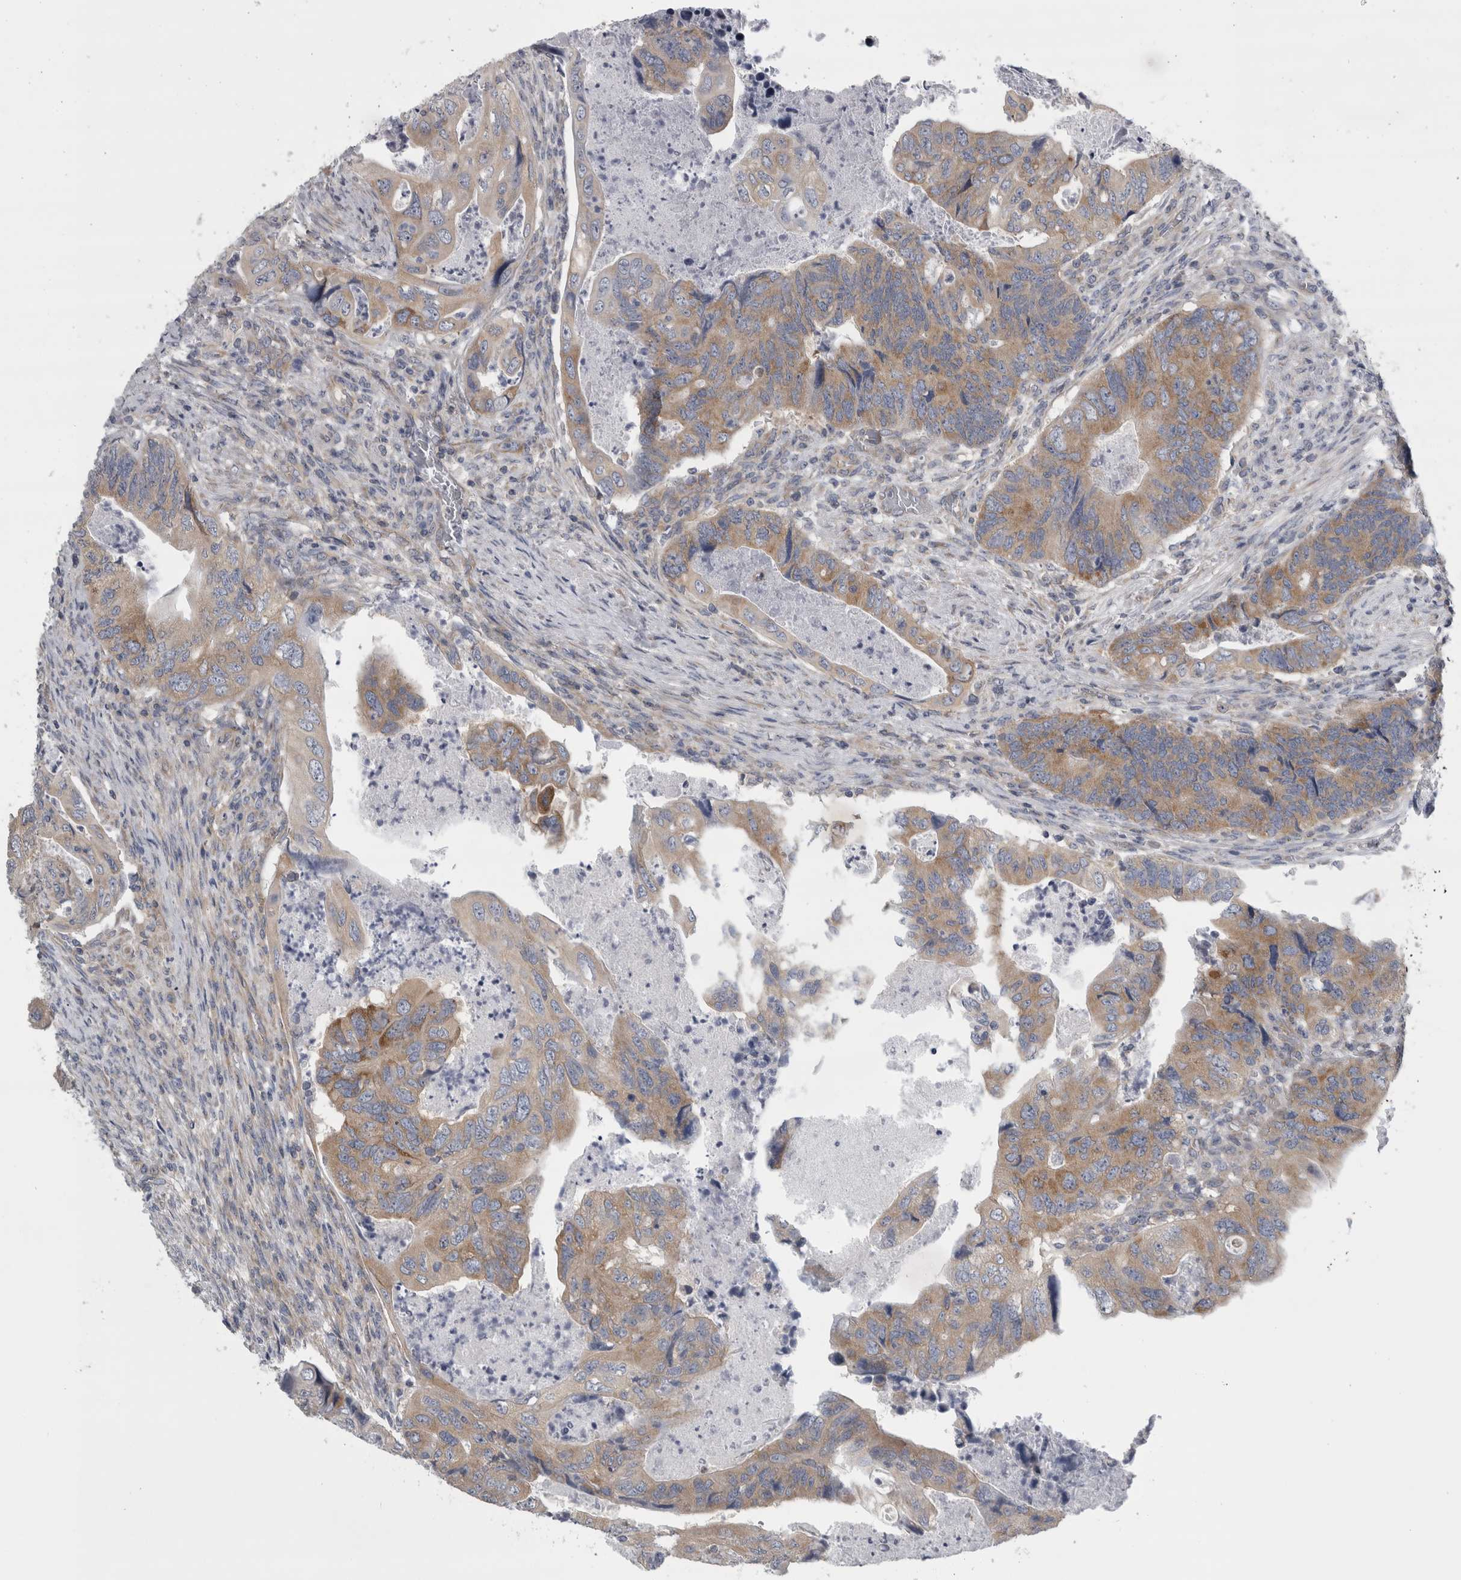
{"staining": {"intensity": "moderate", "quantity": "25%-75%", "location": "cytoplasmic/membranous"}, "tissue": "colorectal cancer", "cell_type": "Tumor cells", "image_type": "cancer", "snomed": [{"axis": "morphology", "description": "Adenocarcinoma, NOS"}, {"axis": "topography", "description": "Rectum"}], "caption": "Immunohistochemistry of human adenocarcinoma (colorectal) demonstrates medium levels of moderate cytoplasmic/membranous expression in about 25%-75% of tumor cells.", "gene": "PRRC2C", "patient": {"sex": "male", "age": 63}}